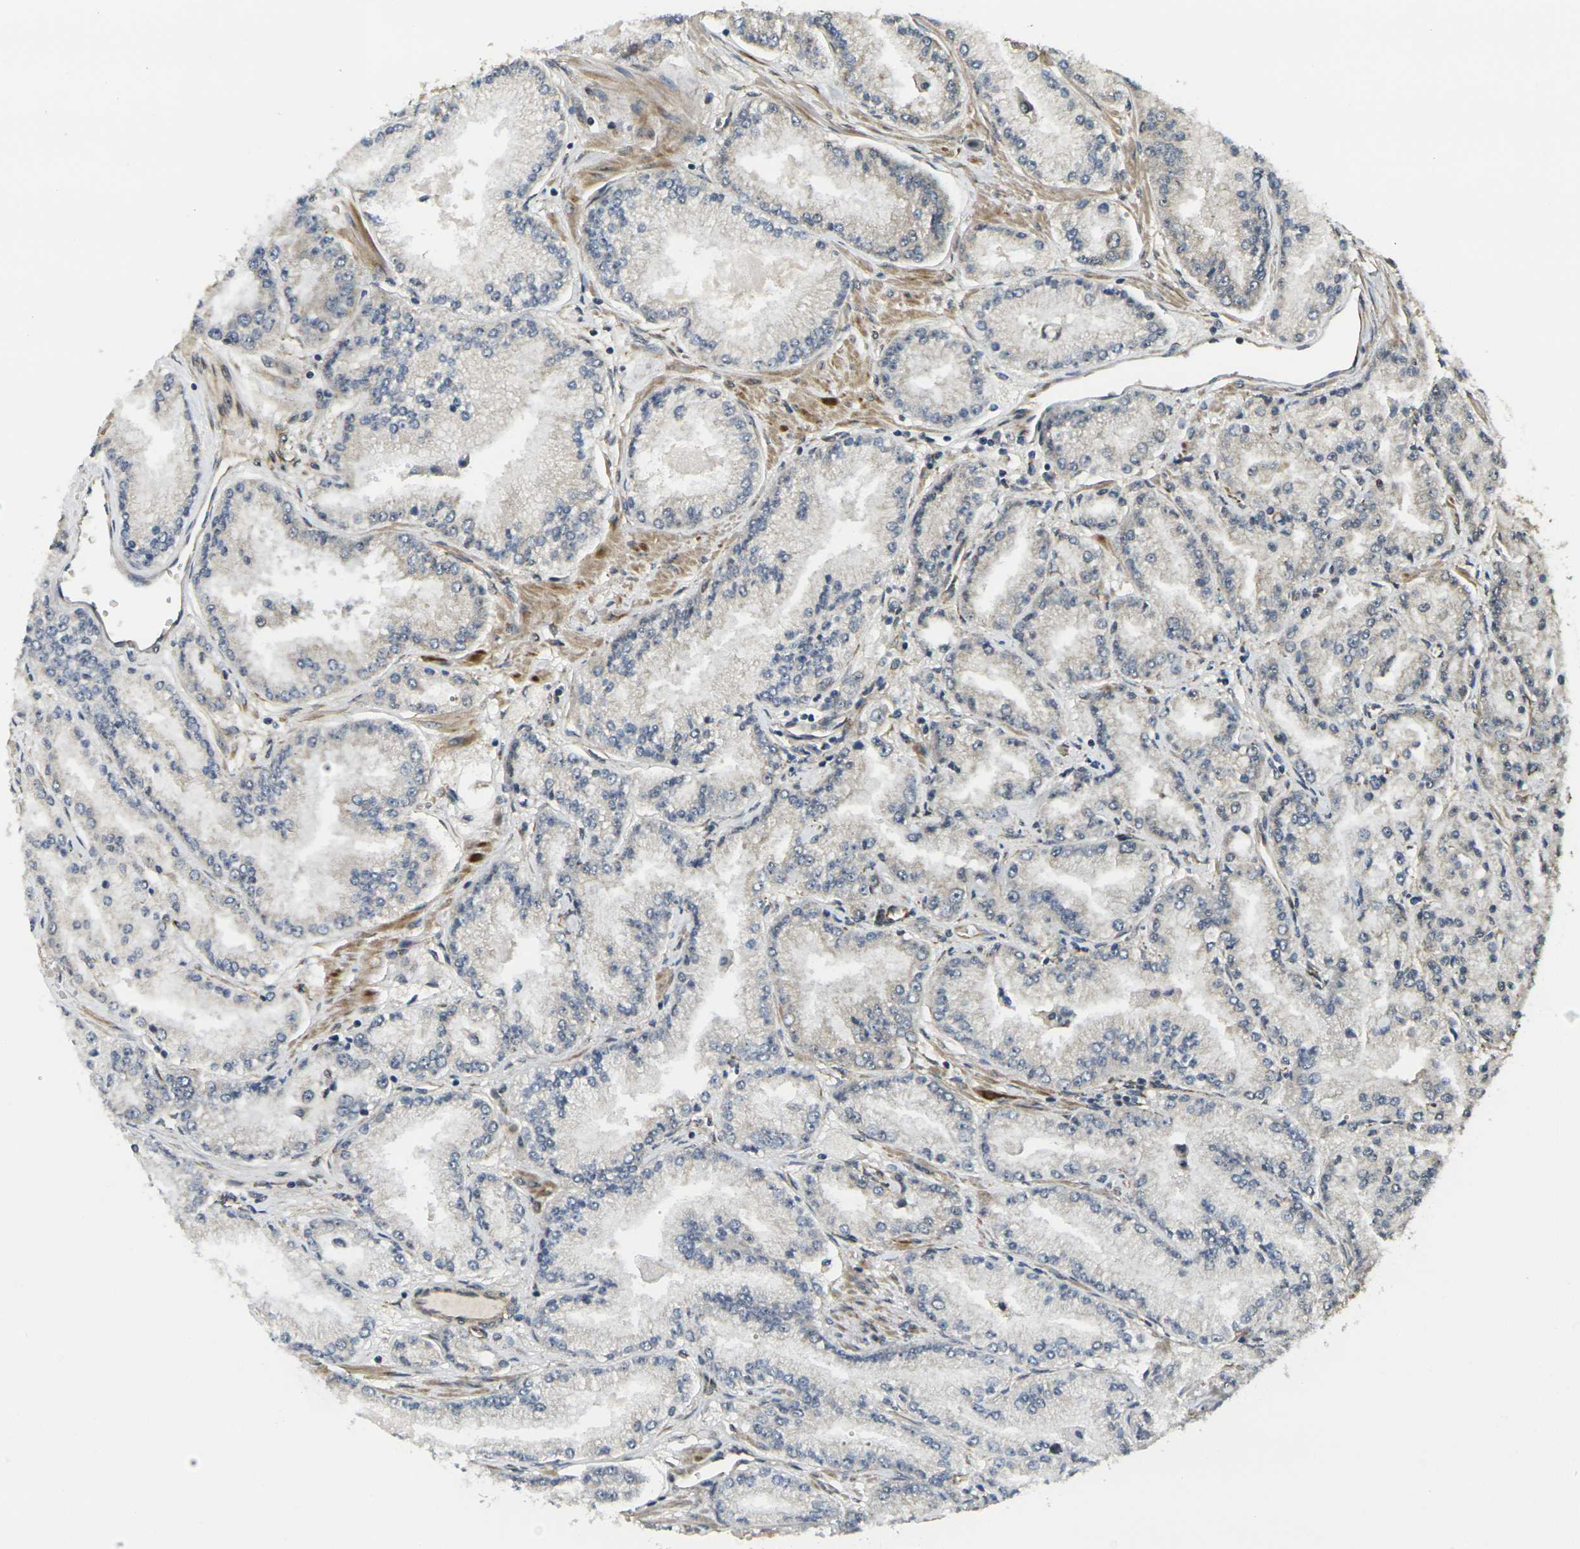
{"staining": {"intensity": "negative", "quantity": "none", "location": "none"}, "tissue": "prostate cancer", "cell_type": "Tumor cells", "image_type": "cancer", "snomed": [{"axis": "morphology", "description": "Adenocarcinoma, High grade"}, {"axis": "topography", "description": "Prostate"}], "caption": "IHC photomicrograph of neoplastic tissue: human prostate cancer (adenocarcinoma (high-grade)) stained with DAB exhibits no significant protein positivity in tumor cells. (DAB IHC, high magnification).", "gene": "FUT11", "patient": {"sex": "male", "age": 61}}